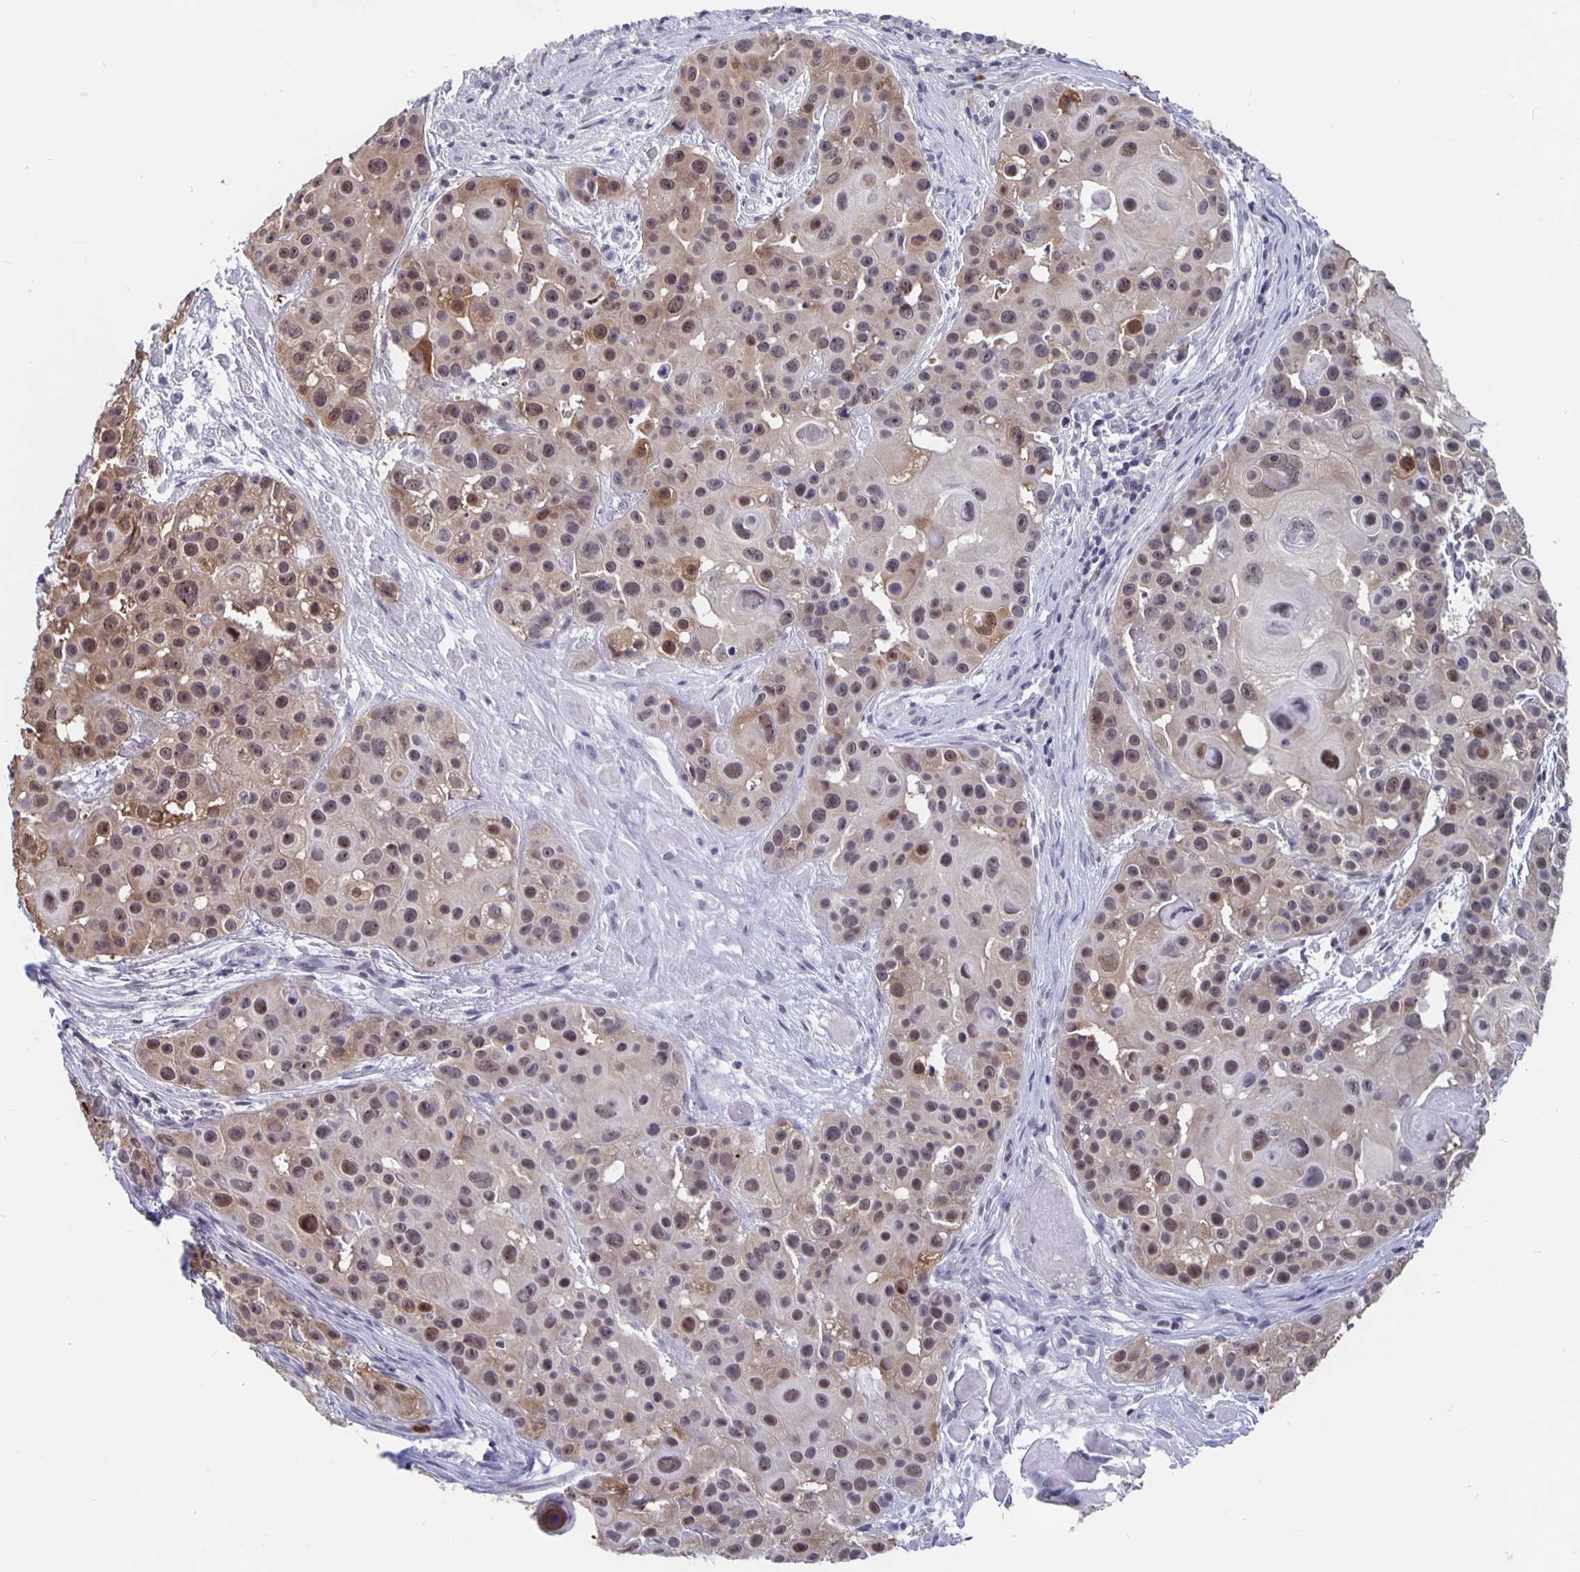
{"staining": {"intensity": "moderate", "quantity": ">75%", "location": "cytoplasmic/membranous,nuclear"}, "tissue": "skin cancer", "cell_type": "Tumor cells", "image_type": "cancer", "snomed": [{"axis": "morphology", "description": "Squamous cell carcinoma, NOS"}, {"axis": "topography", "description": "Skin"}], "caption": "Immunohistochemistry (IHC) image of neoplastic tissue: skin squamous cell carcinoma stained using immunohistochemistry reveals medium levels of moderate protein expression localized specifically in the cytoplasmic/membranous and nuclear of tumor cells, appearing as a cytoplasmic/membranous and nuclear brown color.", "gene": "ZNF691", "patient": {"sex": "male", "age": 92}}